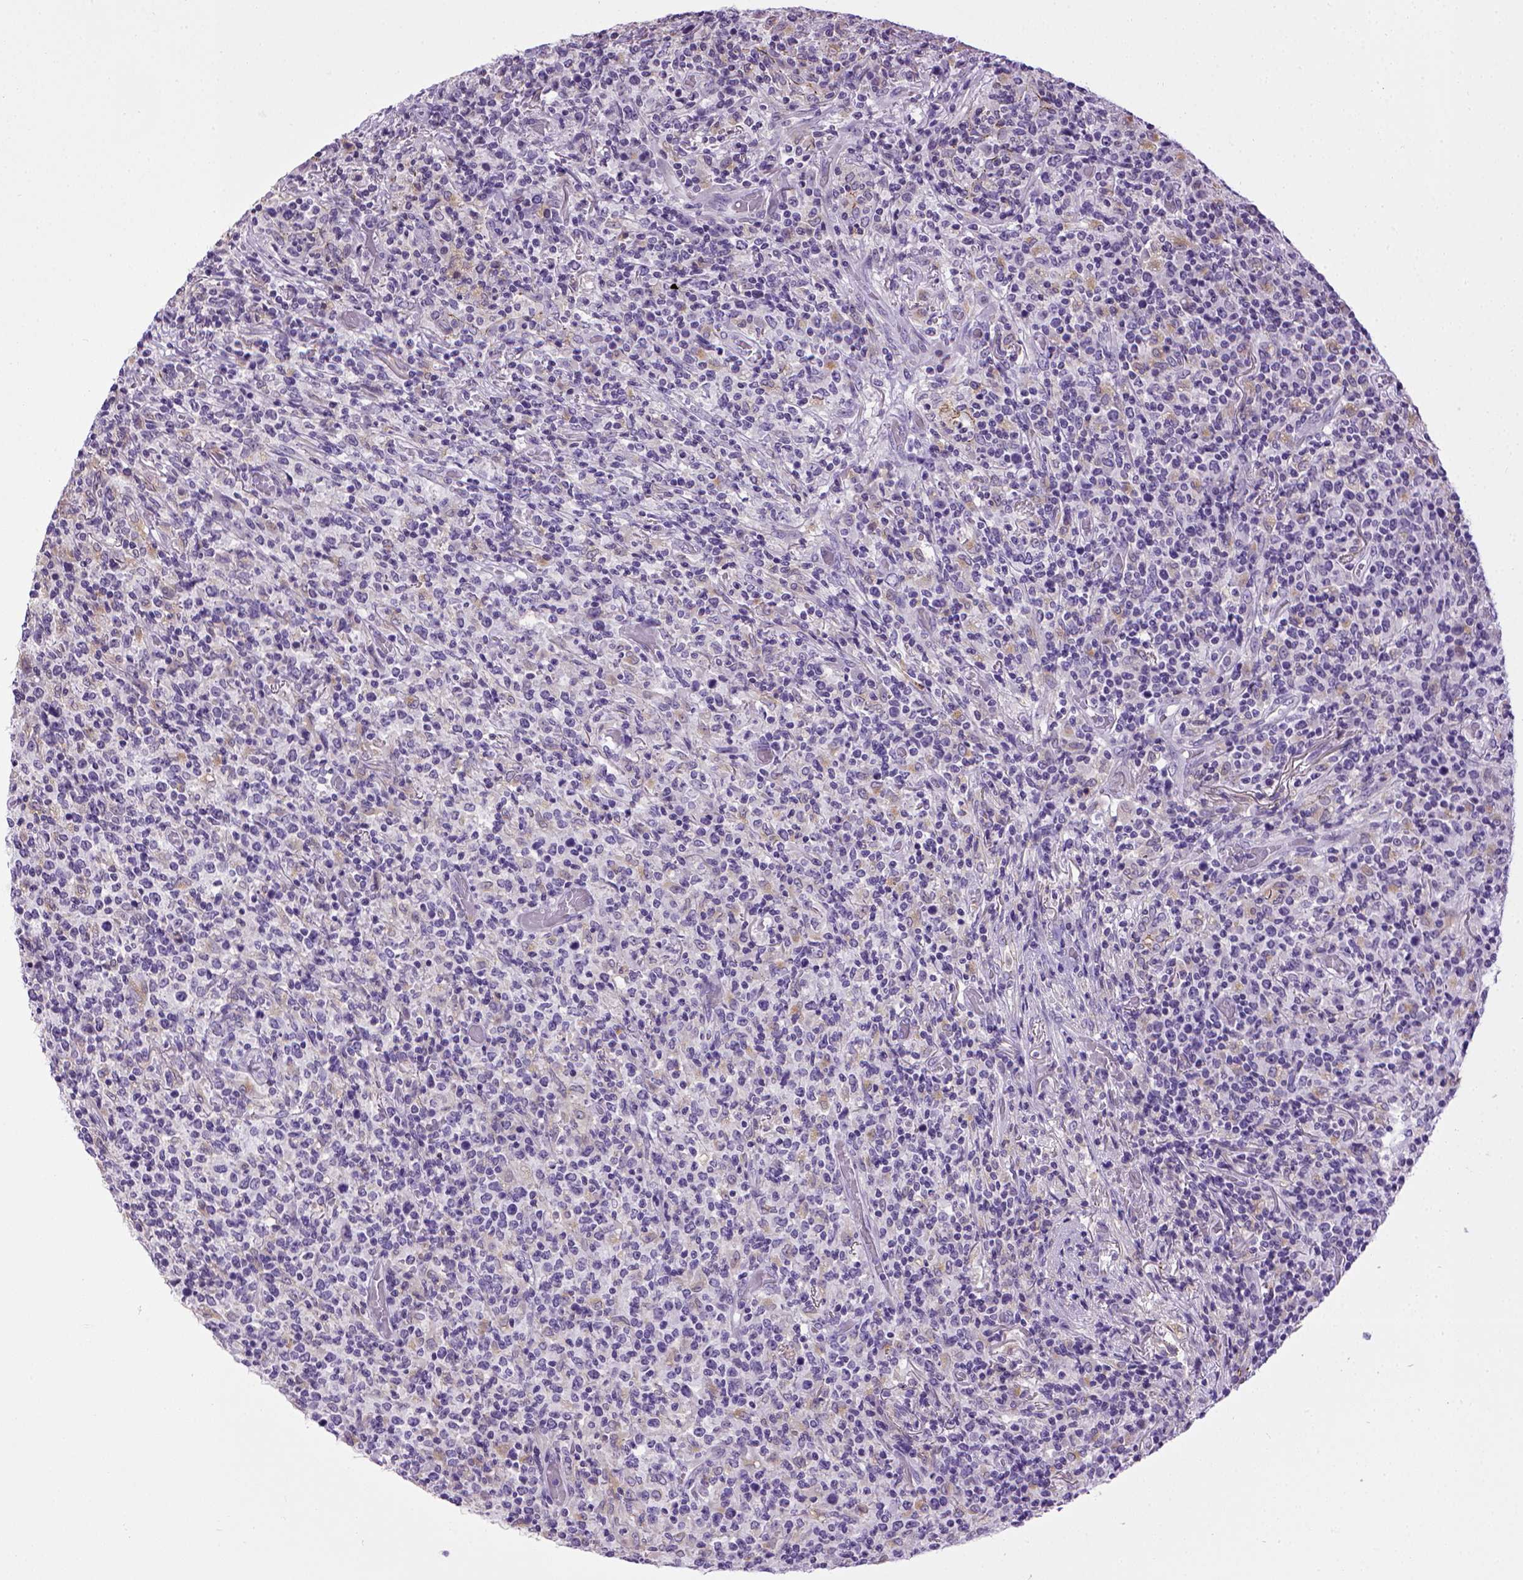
{"staining": {"intensity": "negative", "quantity": "none", "location": "none"}, "tissue": "lymphoma", "cell_type": "Tumor cells", "image_type": "cancer", "snomed": [{"axis": "morphology", "description": "Malignant lymphoma, non-Hodgkin's type, High grade"}, {"axis": "topography", "description": "Lung"}], "caption": "Lymphoma stained for a protein using immunohistochemistry exhibits no expression tumor cells.", "gene": "CDH1", "patient": {"sex": "male", "age": 79}}